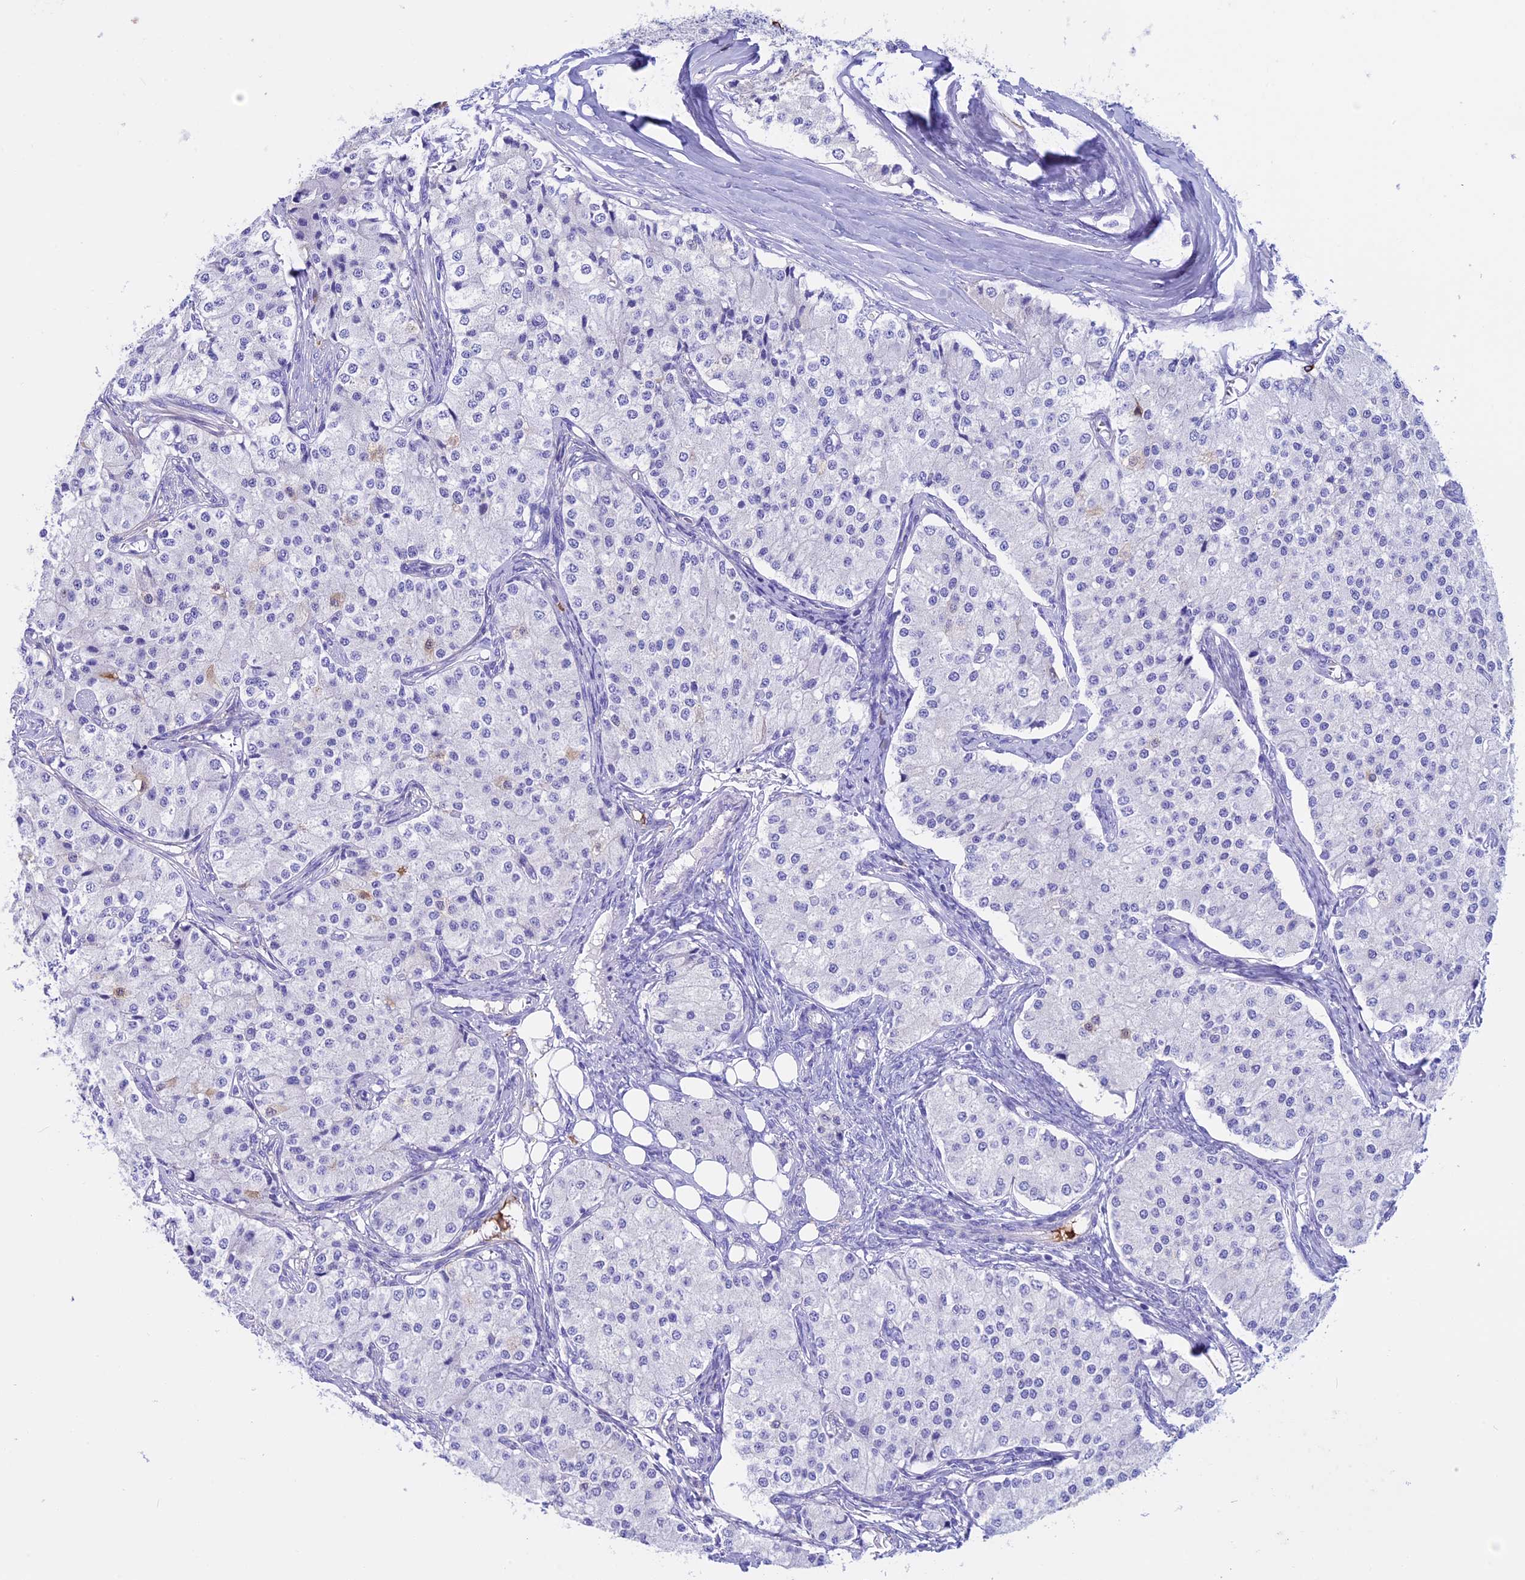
{"staining": {"intensity": "negative", "quantity": "none", "location": "none"}, "tissue": "carcinoid", "cell_type": "Tumor cells", "image_type": "cancer", "snomed": [{"axis": "morphology", "description": "Carcinoid, malignant, NOS"}, {"axis": "topography", "description": "Colon"}], "caption": "Immunohistochemical staining of carcinoid reveals no significant positivity in tumor cells.", "gene": "IGSF6", "patient": {"sex": "female", "age": 52}}